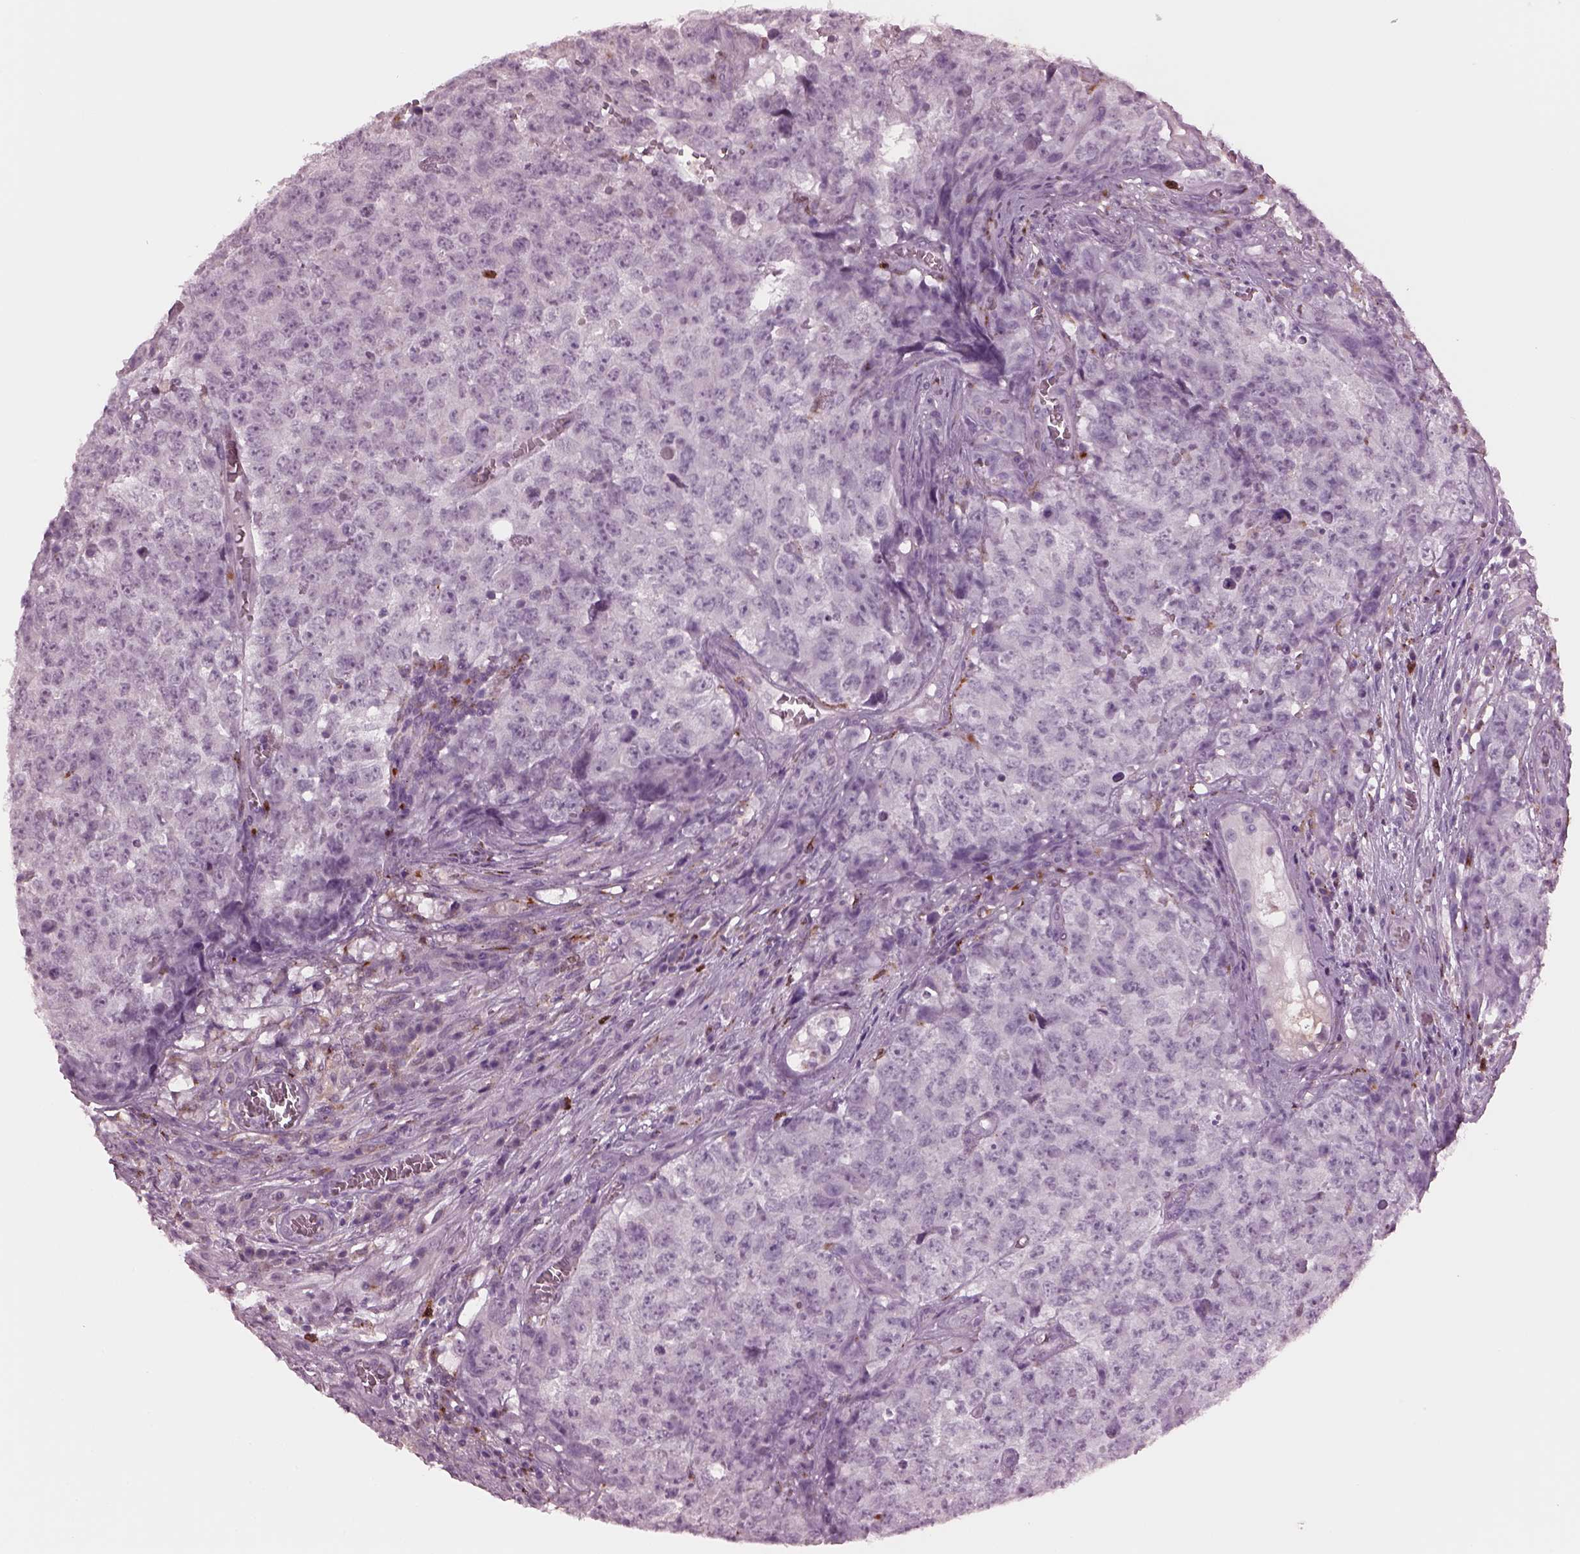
{"staining": {"intensity": "negative", "quantity": "none", "location": "none"}, "tissue": "testis cancer", "cell_type": "Tumor cells", "image_type": "cancer", "snomed": [{"axis": "morphology", "description": "Carcinoma, Embryonal, NOS"}, {"axis": "topography", "description": "Testis"}], "caption": "The immunohistochemistry (IHC) micrograph has no significant expression in tumor cells of testis cancer tissue. (DAB (3,3'-diaminobenzidine) immunohistochemistry, high magnification).", "gene": "SLAMF8", "patient": {"sex": "male", "age": 23}}